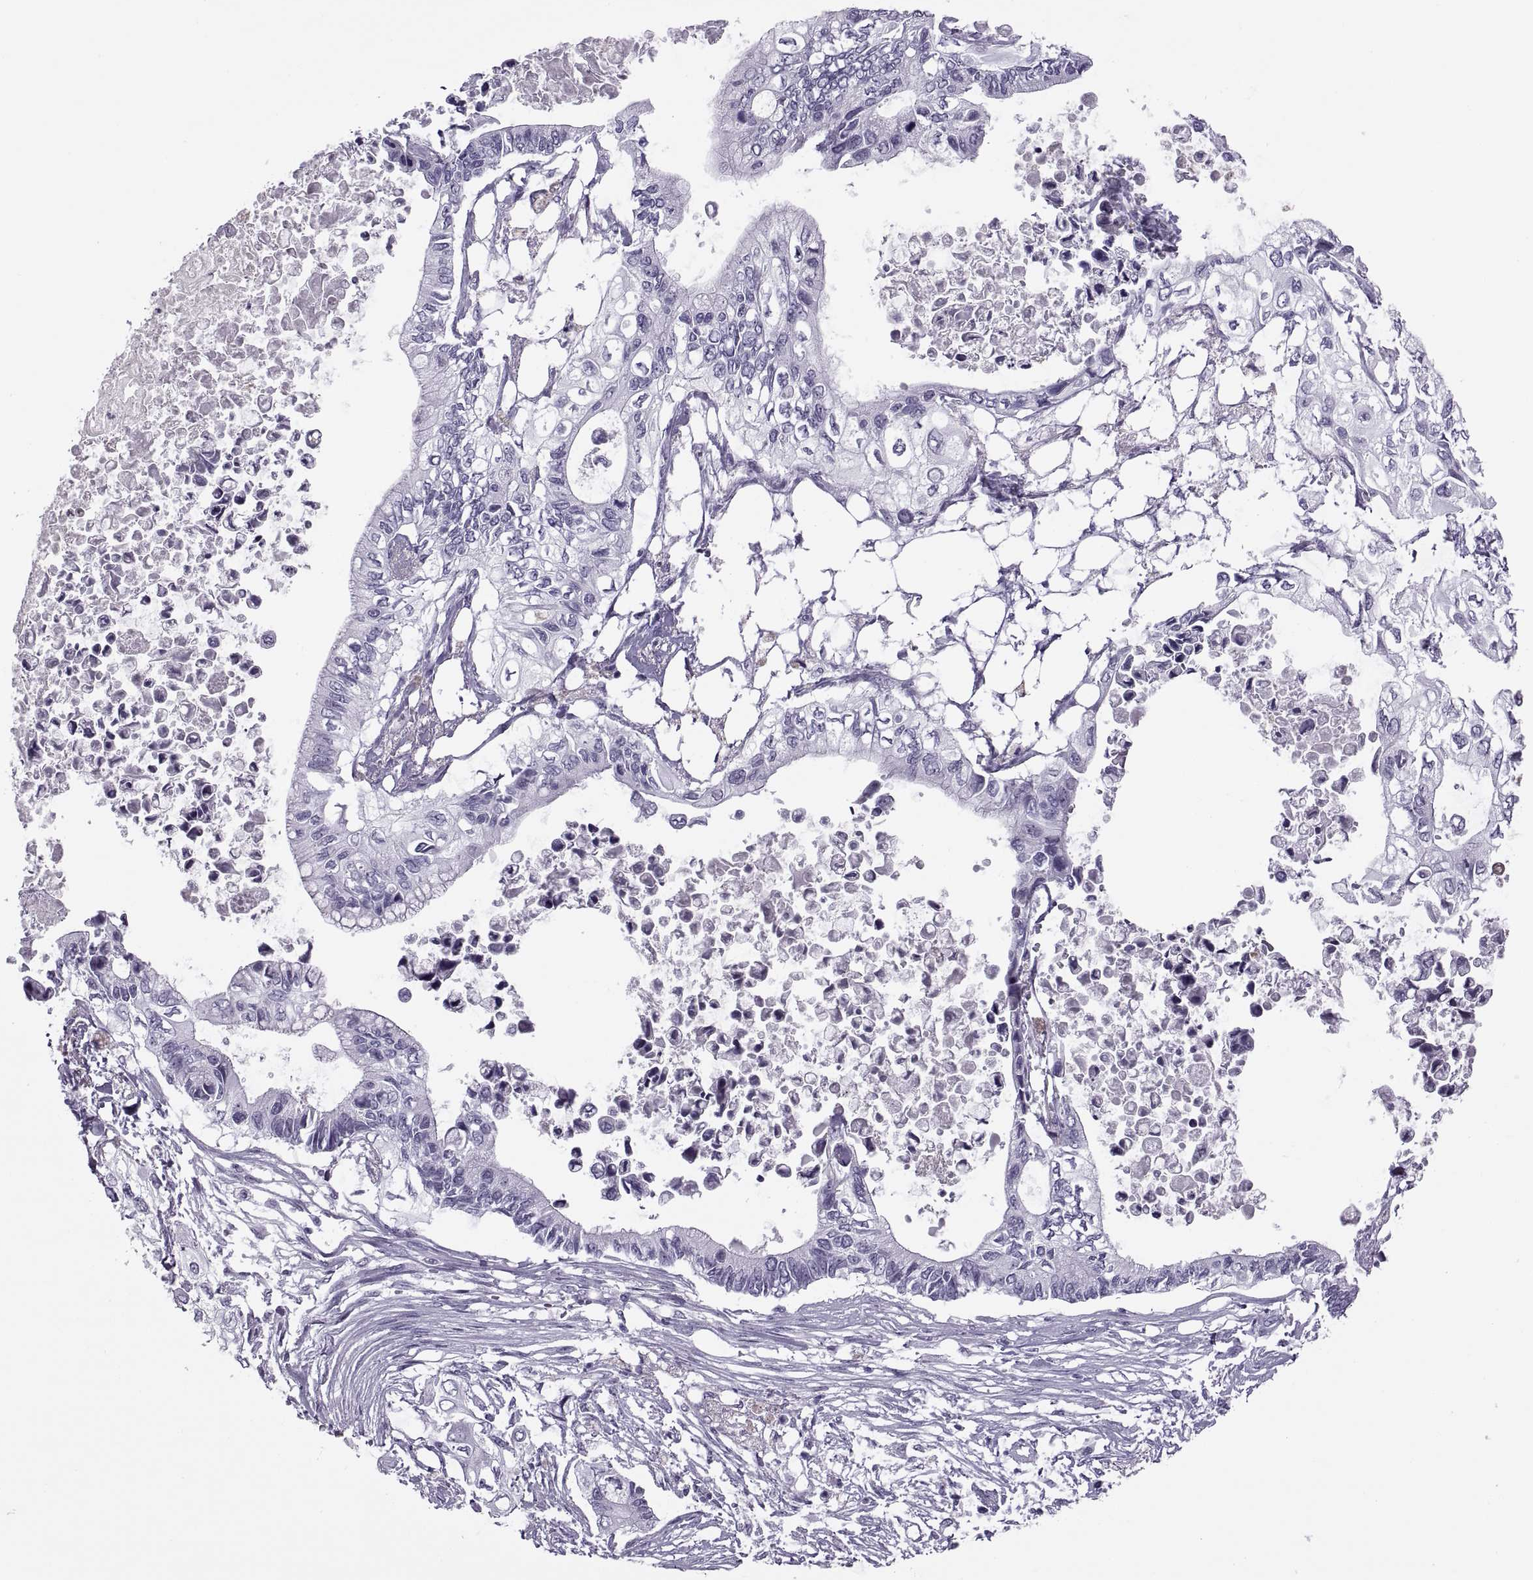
{"staining": {"intensity": "negative", "quantity": "none", "location": "none"}, "tissue": "pancreatic cancer", "cell_type": "Tumor cells", "image_type": "cancer", "snomed": [{"axis": "morphology", "description": "Adenocarcinoma, NOS"}, {"axis": "topography", "description": "Pancreas"}], "caption": "The micrograph reveals no significant positivity in tumor cells of adenocarcinoma (pancreatic).", "gene": "FAM24A", "patient": {"sex": "female", "age": 63}}